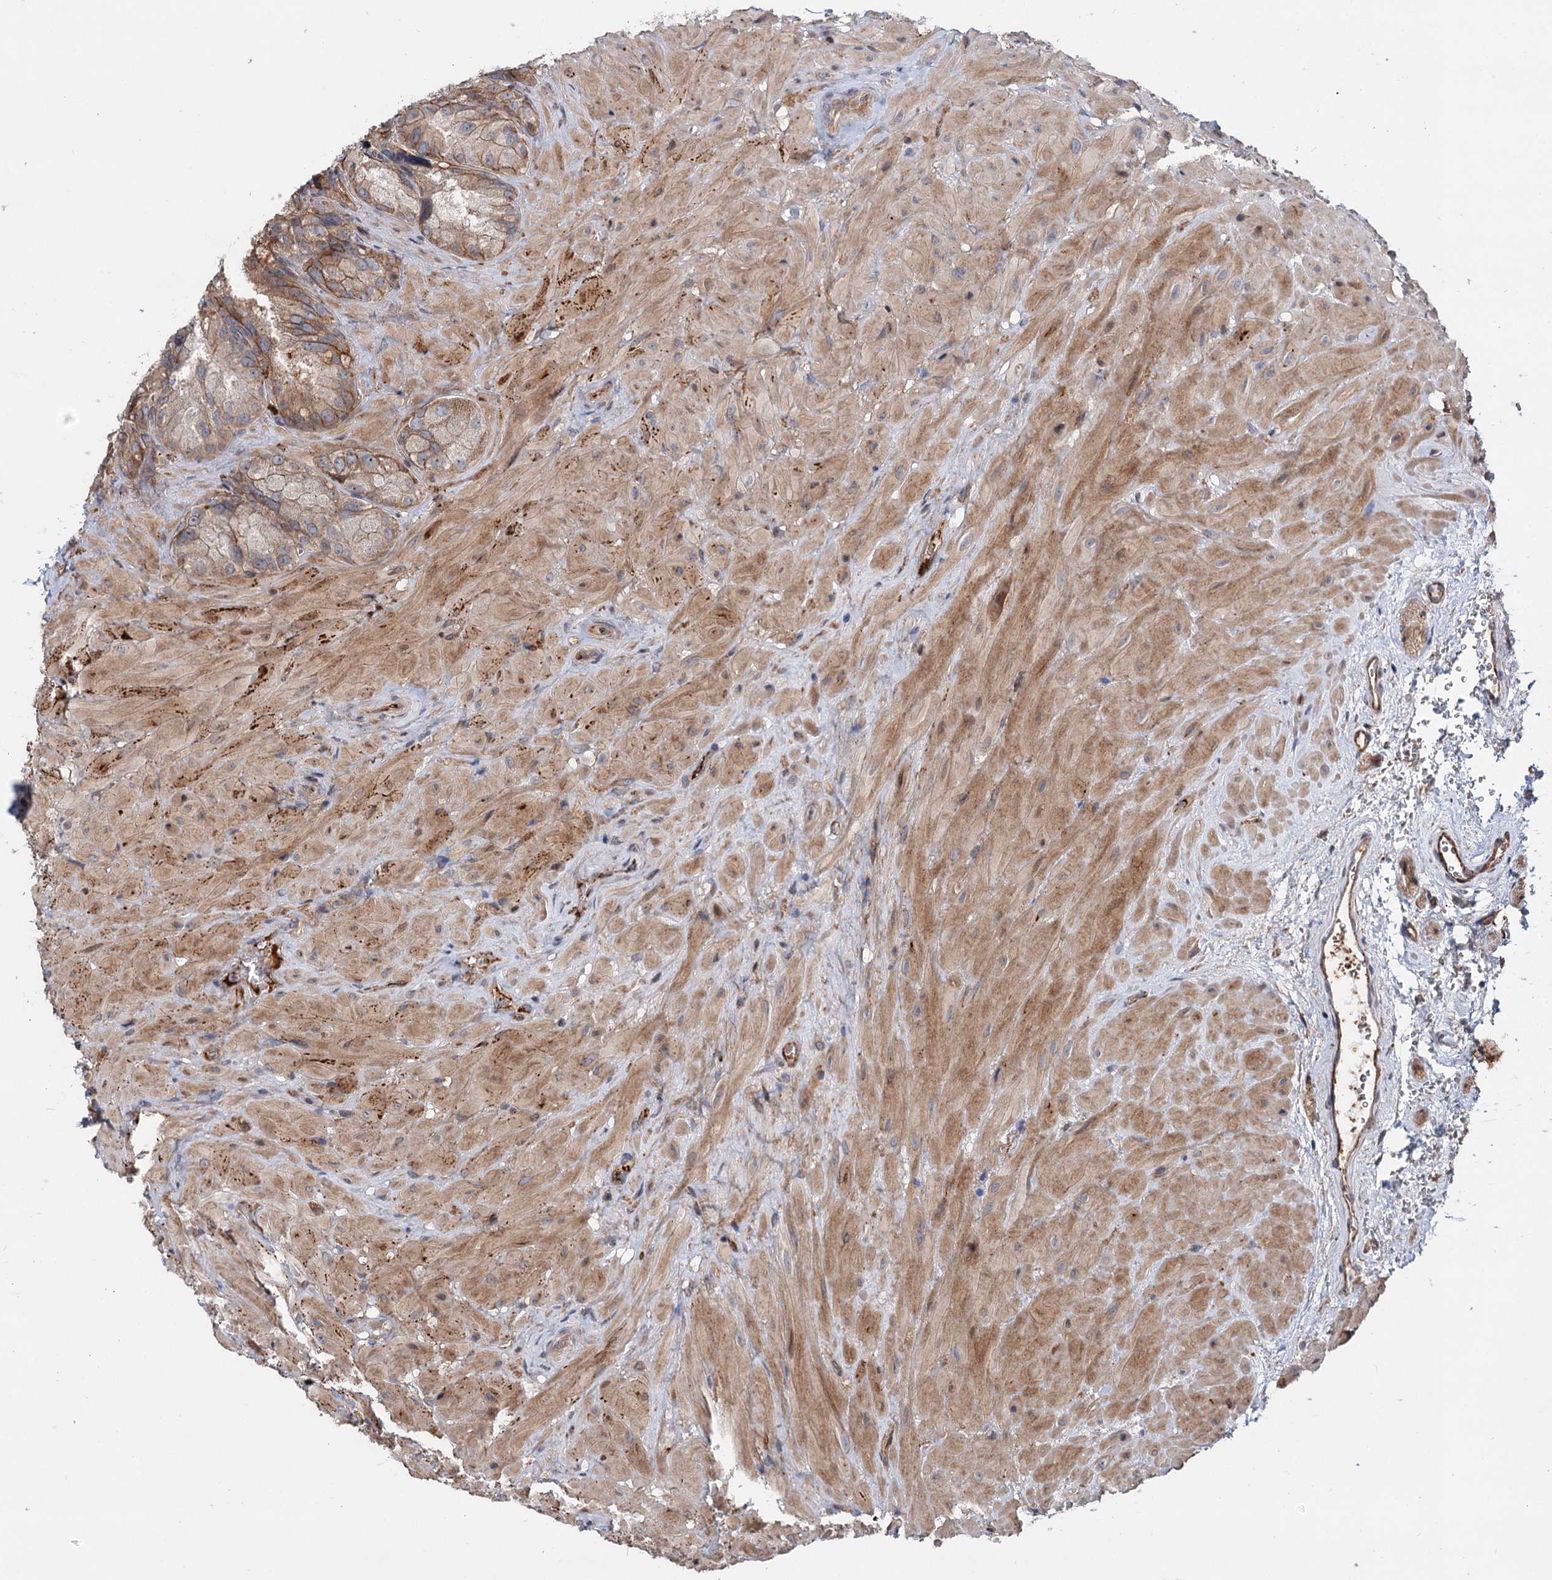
{"staining": {"intensity": "moderate", "quantity": "25%-75%", "location": "cytoplasmic/membranous"}, "tissue": "seminal vesicle", "cell_type": "Glandular cells", "image_type": "normal", "snomed": [{"axis": "morphology", "description": "Normal tissue, NOS"}, {"axis": "topography", "description": "Seminal veicle"}], "caption": "The photomicrograph demonstrates staining of normal seminal vesicle, revealing moderate cytoplasmic/membranous protein expression (brown color) within glandular cells. (IHC, brightfield microscopy, high magnification).", "gene": "PTDSS2", "patient": {"sex": "male", "age": 62}}